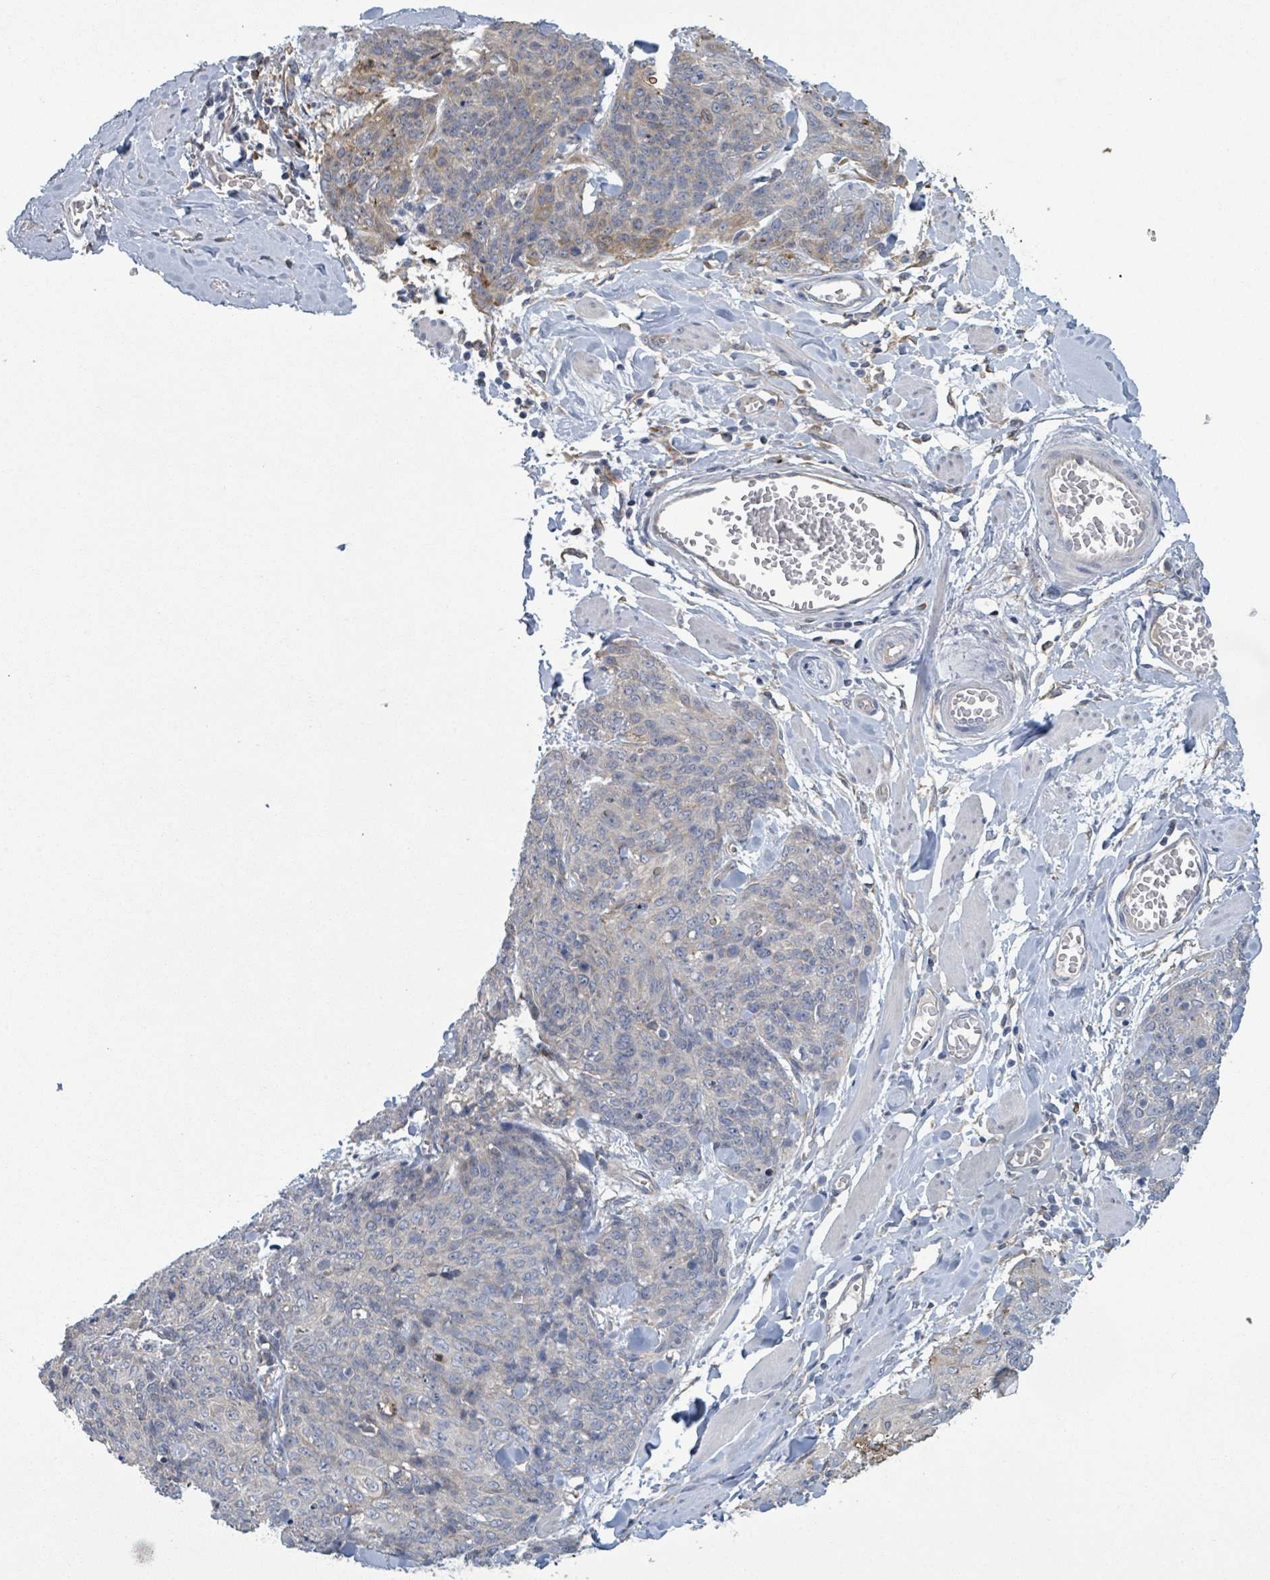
{"staining": {"intensity": "moderate", "quantity": "<25%", "location": "cytoplasmic/membranous"}, "tissue": "skin cancer", "cell_type": "Tumor cells", "image_type": "cancer", "snomed": [{"axis": "morphology", "description": "Squamous cell carcinoma, NOS"}, {"axis": "topography", "description": "Skin"}, {"axis": "topography", "description": "Vulva"}], "caption": "Protein staining of squamous cell carcinoma (skin) tissue shows moderate cytoplasmic/membranous positivity in about <25% of tumor cells. The staining was performed using DAB, with brown indicating positive protein expression. Nuclei are stained blue with hematoxylin.", "gene": "ATP13A1", "patient": {"sex": "female", "age": 85}}